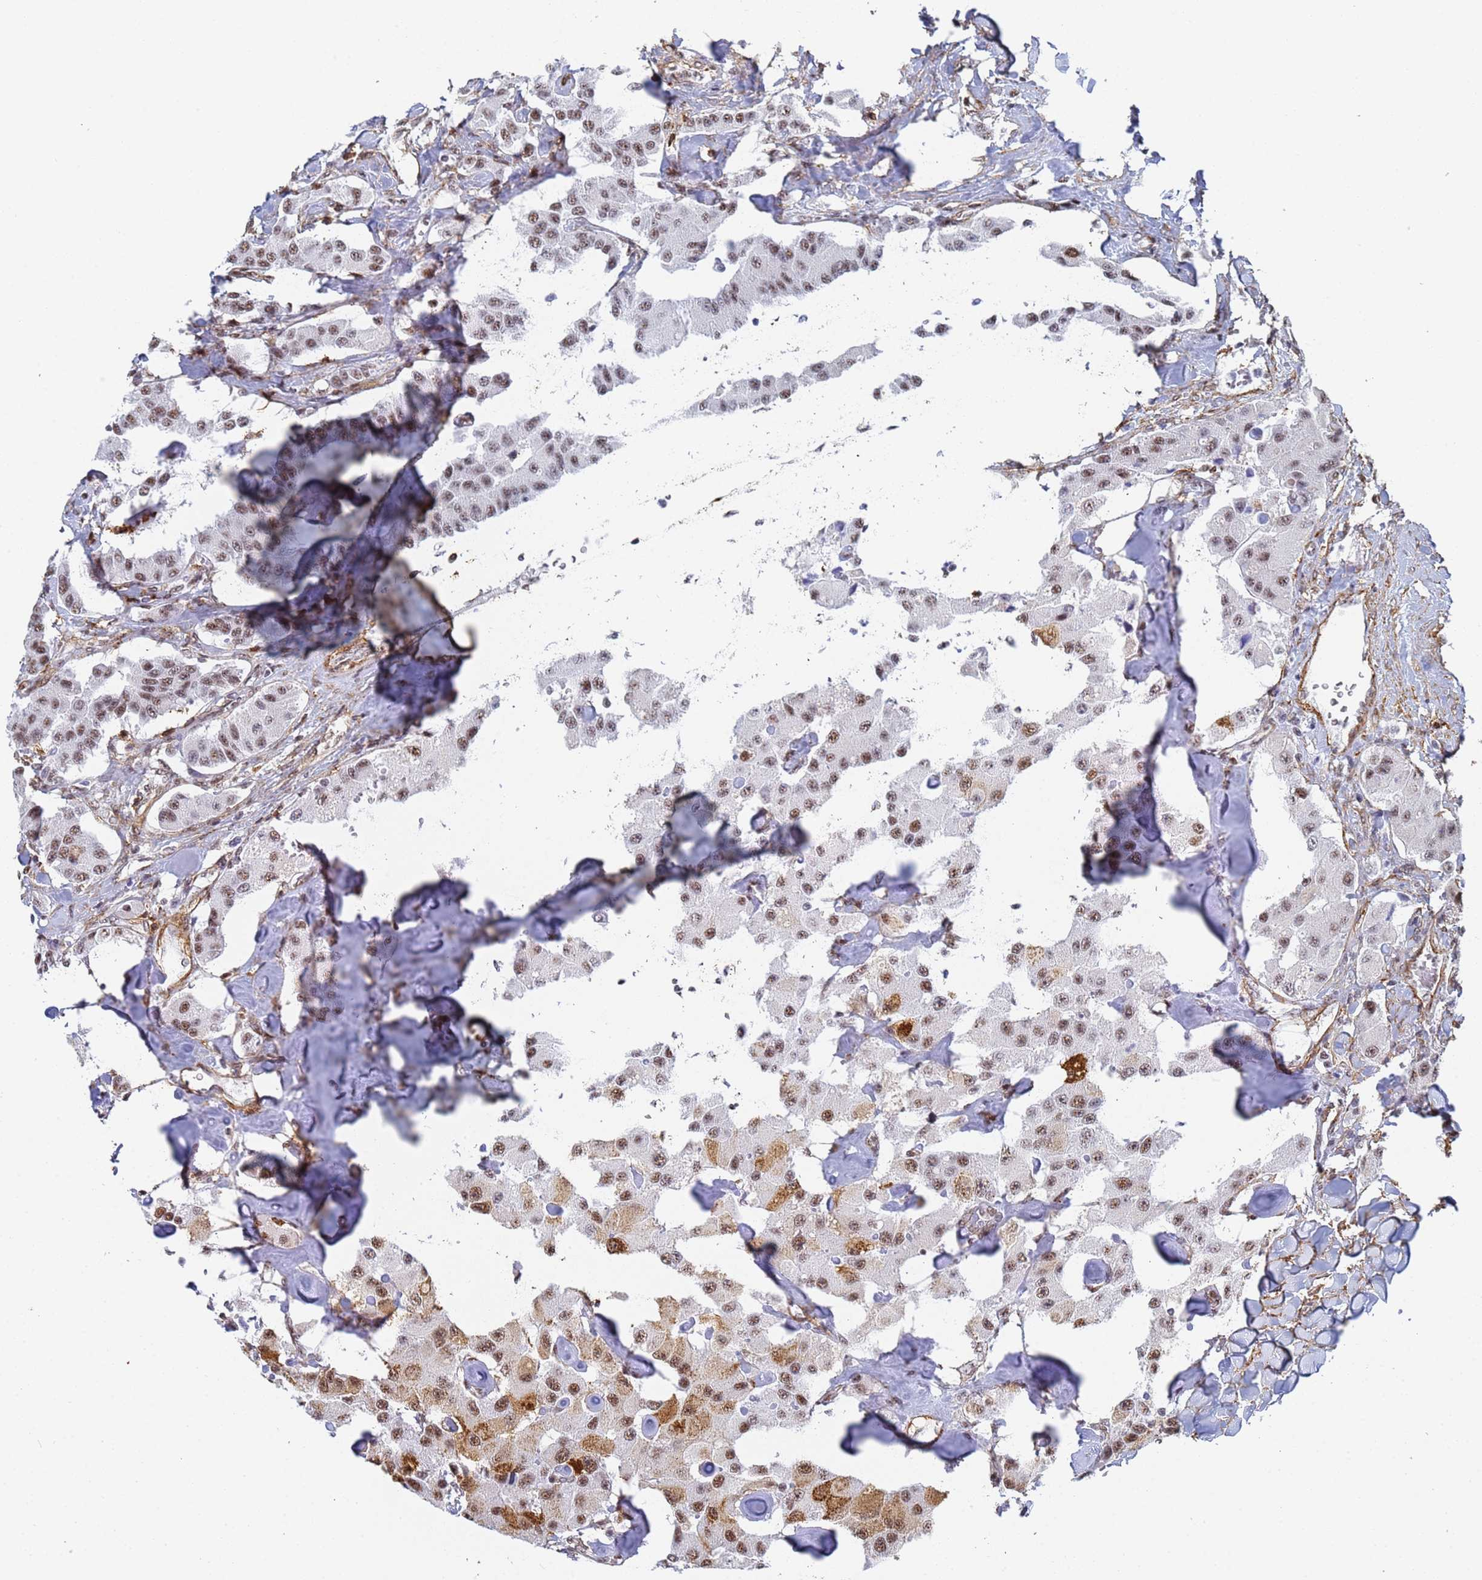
{"staining": {"intensity": "moderate", "quantity": ">75%", "location": "cytoplasmic/membranous,nuclear"}, "tissue": "carcinoid", "cell_type": "Tumor cells", "image_type": "cancer", "snomed": [{"axis": "morphology", "description": "Carcinoid, malignant, NOS"}, {"axis": "topography", "description": "Pancreas"}], "caption": "An immunohistochemistry micrograph of tumor tissue is shown. Protein staining in brown shows moderate cytoplasmic/membranous and nuclear positivity in carcinoid within tumor cells. (brown staining indicates protein expression, while blue staining denotes nuclei).", "gene": "PRRT4", "patient": {"sex": "male", "age": 41}}